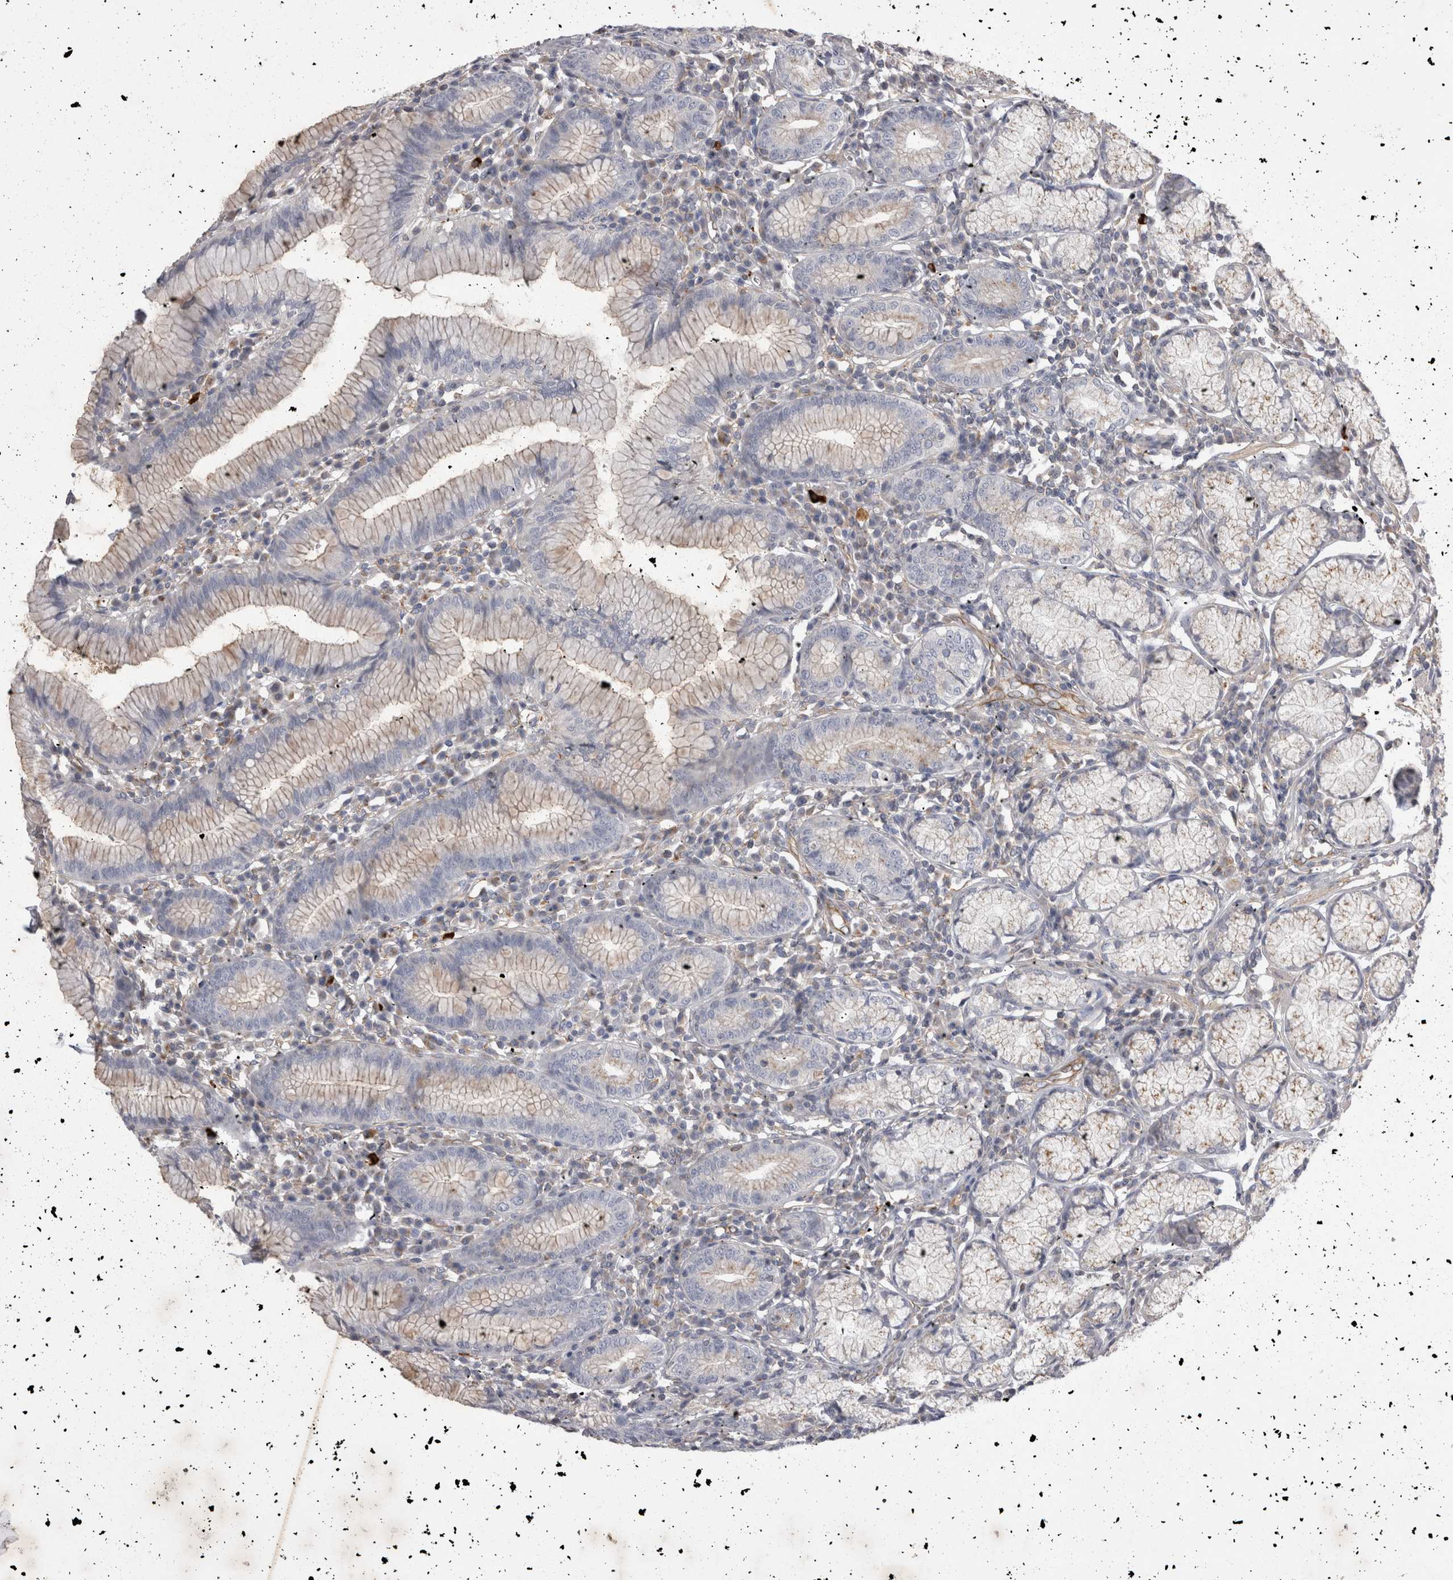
{"staining": {"intensity": "weak", "quantity": "<25%", "location": "cytoplasmic/membranous"}, "tissue": "stomach", "cell_type": "Glandular cells", "image_type": "normal", "snomed": [{"axis": "morphology", "description": "Normal tissue, NOS"}, {"axis": "topography", "description": "Stomach"}], "caption": "High magnification brightfield microscopy of benign stomach stained with DAB (3,3'-diaminobenzidine) (brown) and counterstained with hematoxylin (blue): glandular cells show no significant expression. (Immunohistochemistry (ihc), brightfield microscopy, high magnification).", "gene": "STRADB", "patient": {"sex": "male", "age": 55}}